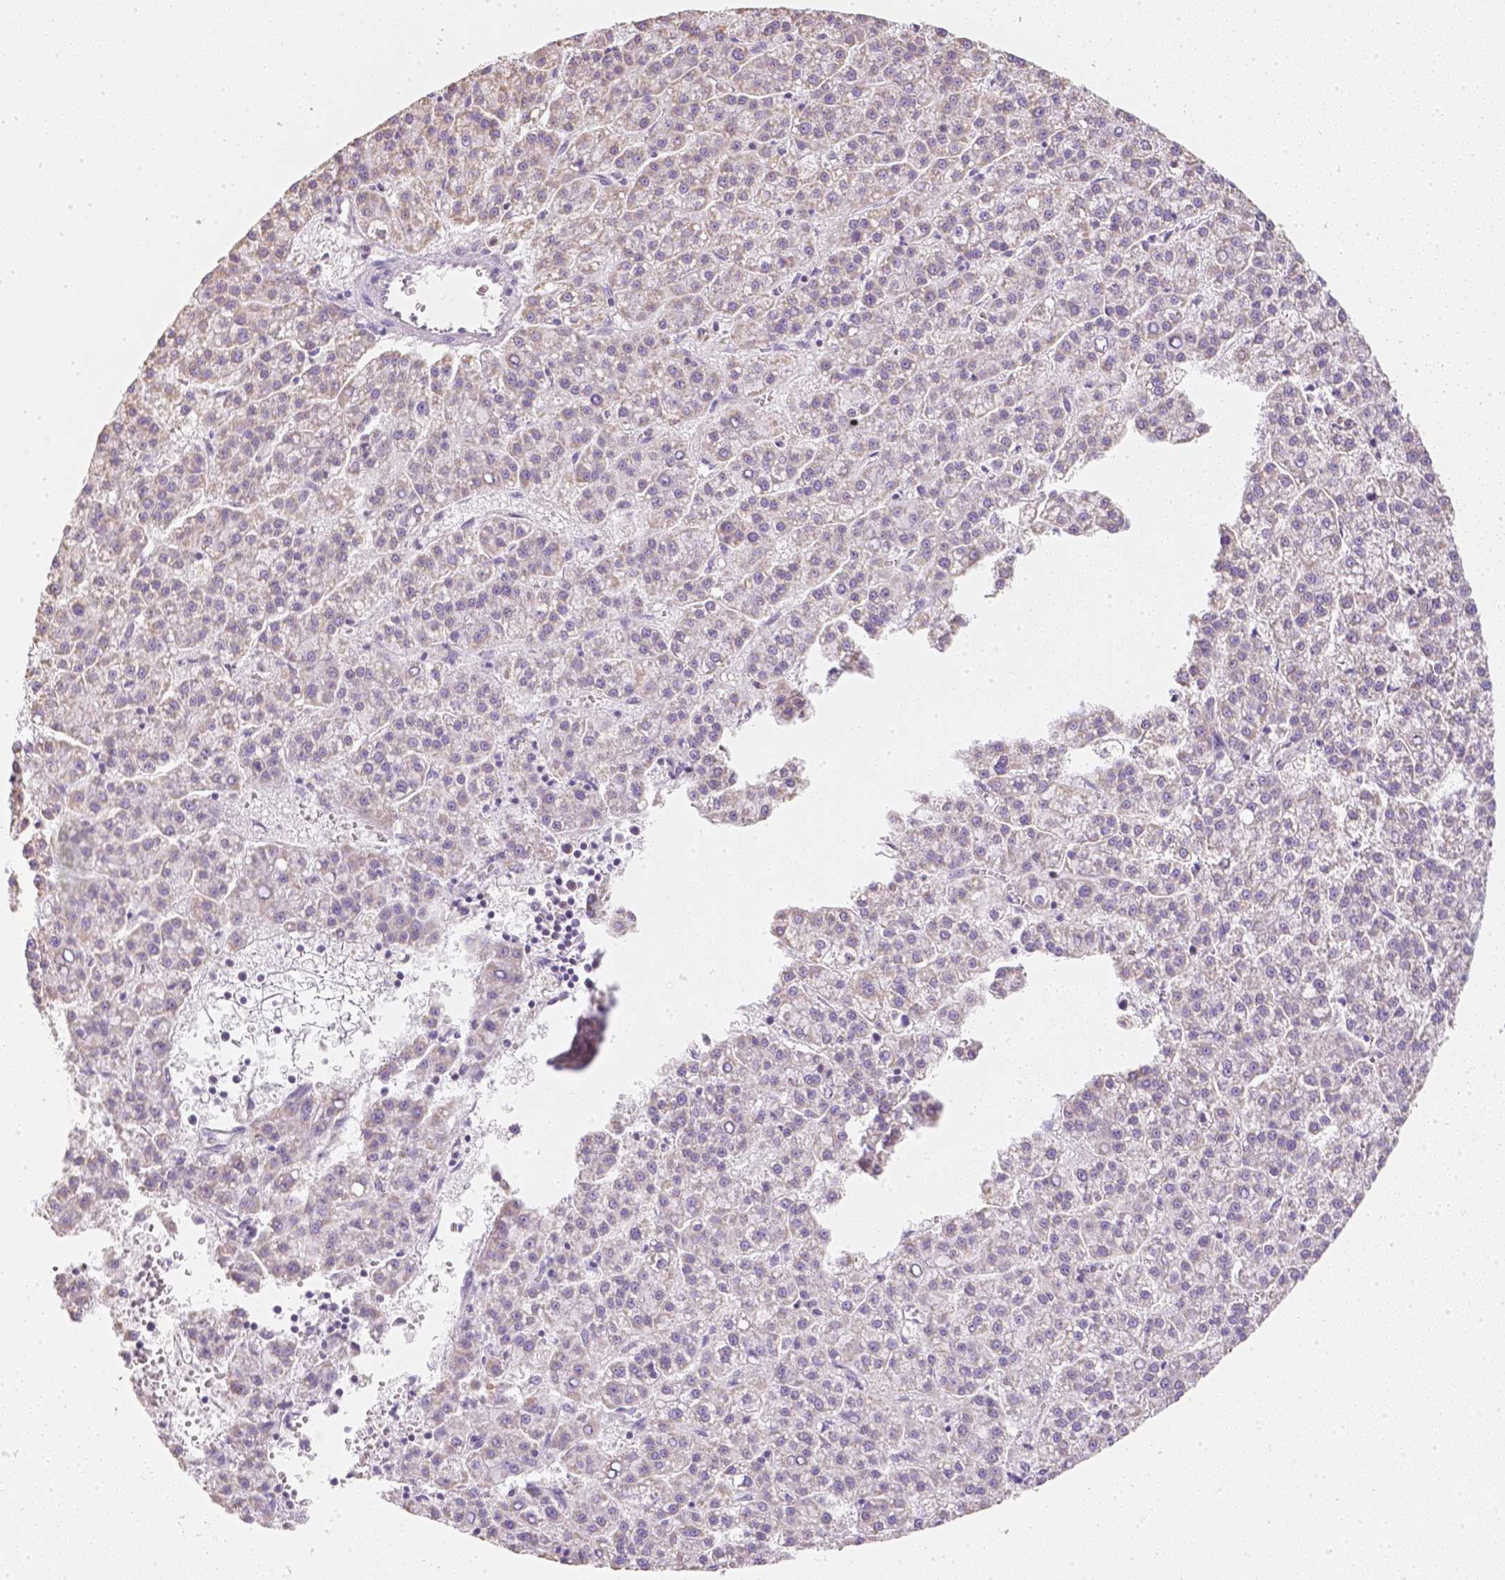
{"staining": {"intensity": "negative", "quantity": "none", "location": "none"}, "tissue": "liver cancer", "cell_type": "Tumor cells", "image_type": "cancer", "snomed": [{"axis": "morphology", "description": "Carcinoma, Hepatocellular, NOS"}, {"axis": "topography", "description": "Liver"}], "caption": "Liver hepatocellular carcinoma stained for a protein using immunohistochemistry displays no staining tumor cells.", "gene": "NVL", "patient": {"sex": "female", "age": 58}}